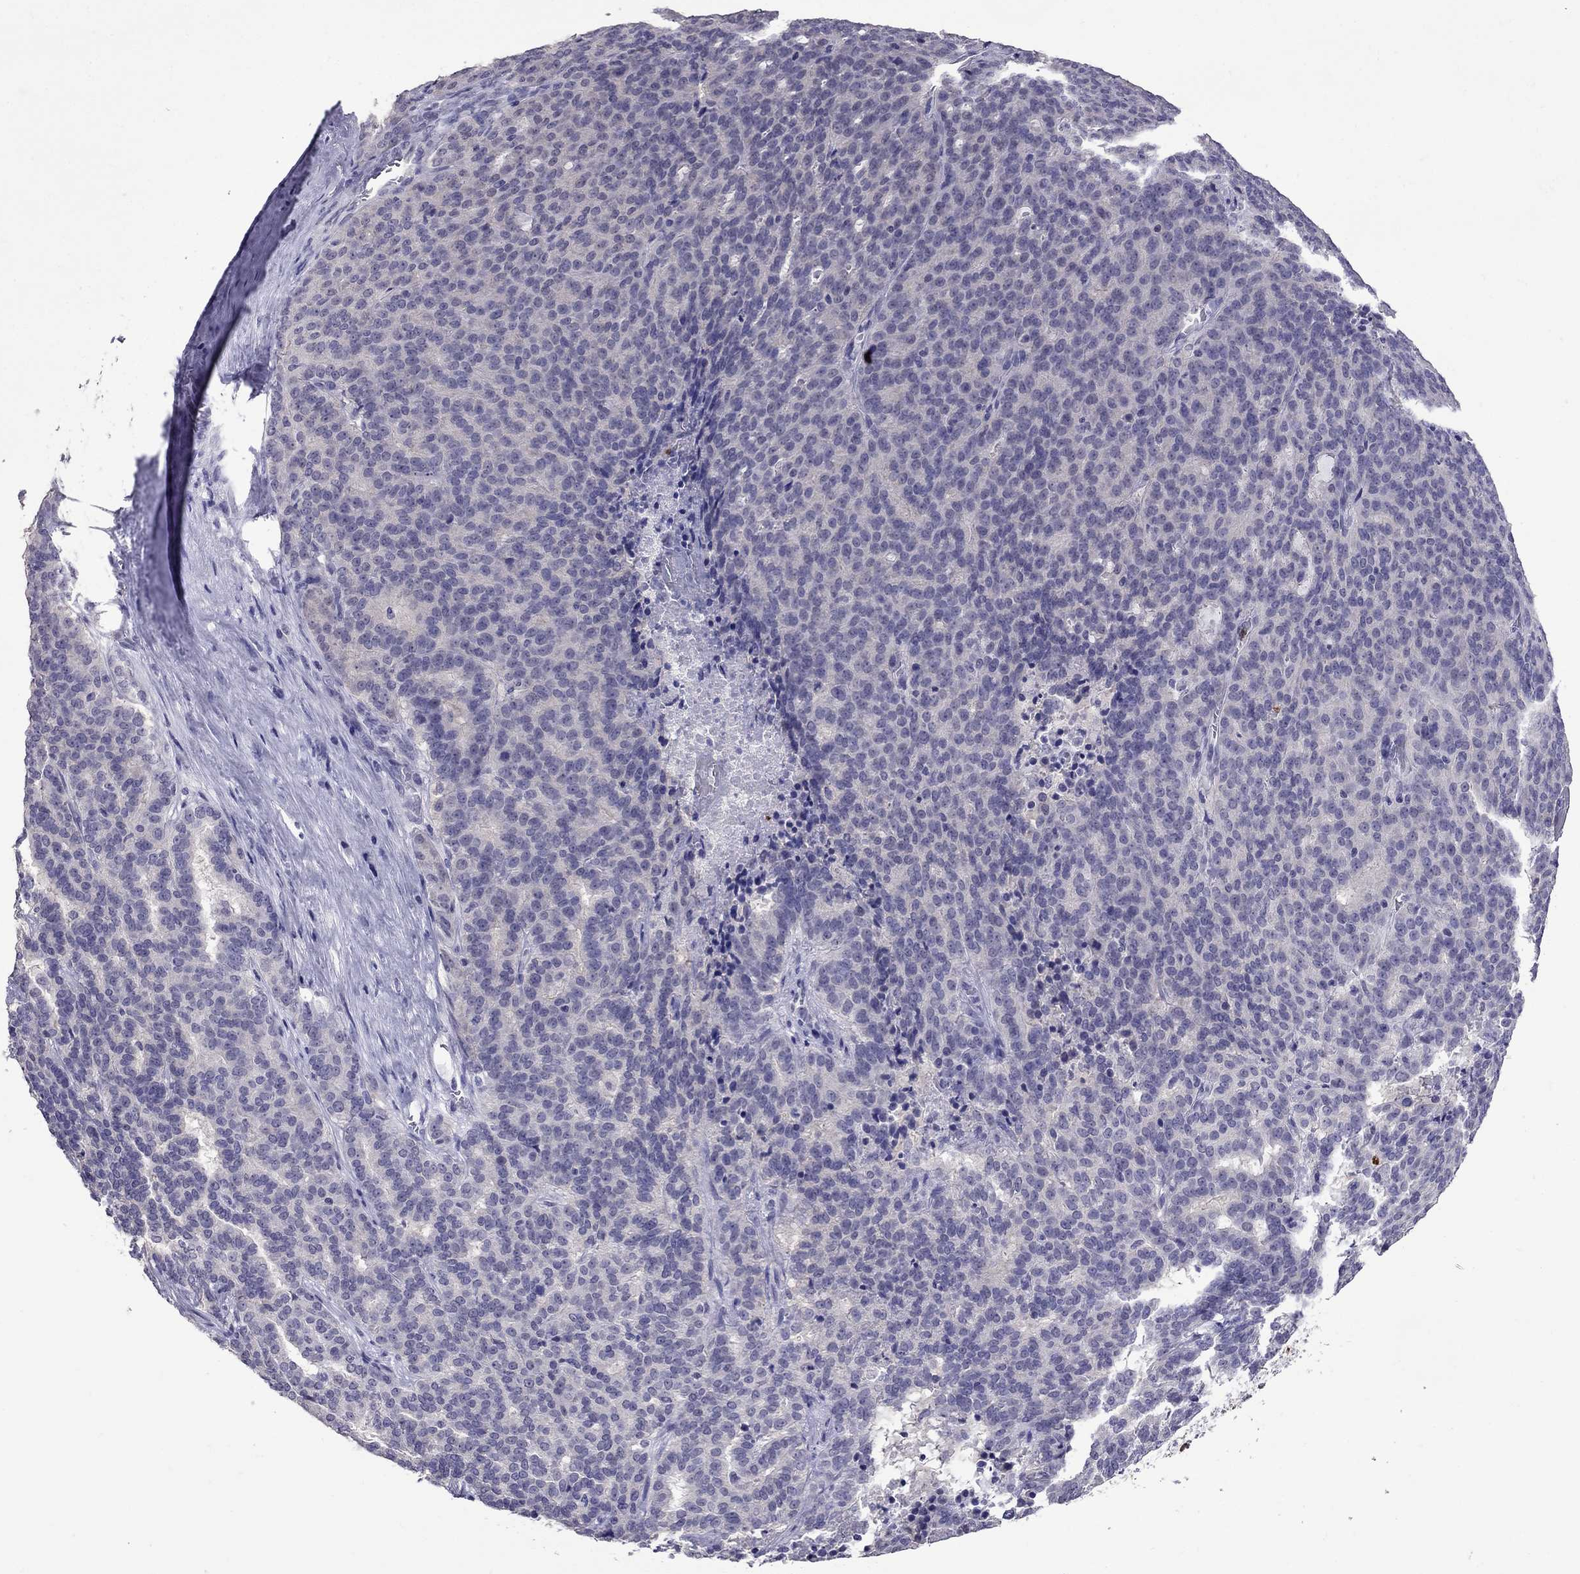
{"staining": {"intensity": "negative", "quantity": "none", "location": "none"}, "tissue": "liver cancer", "cell_type": "Tumor cells", "image_type": "cancer", "snomed": [{"axis": "morphology", "description": "Cholangiocarcinoma"}, {"axis": "topography", "description": "Liver"}], "caption": "This is a photomicrograph of immunohistochemistry (IHC) staining of liver cancer (cholangiocarcinoma), which shows no expression in tumor cells. Nuclei are stained in blue.", "gene": "OLFM4", "patient": {"sex": "female", "age": 47}}